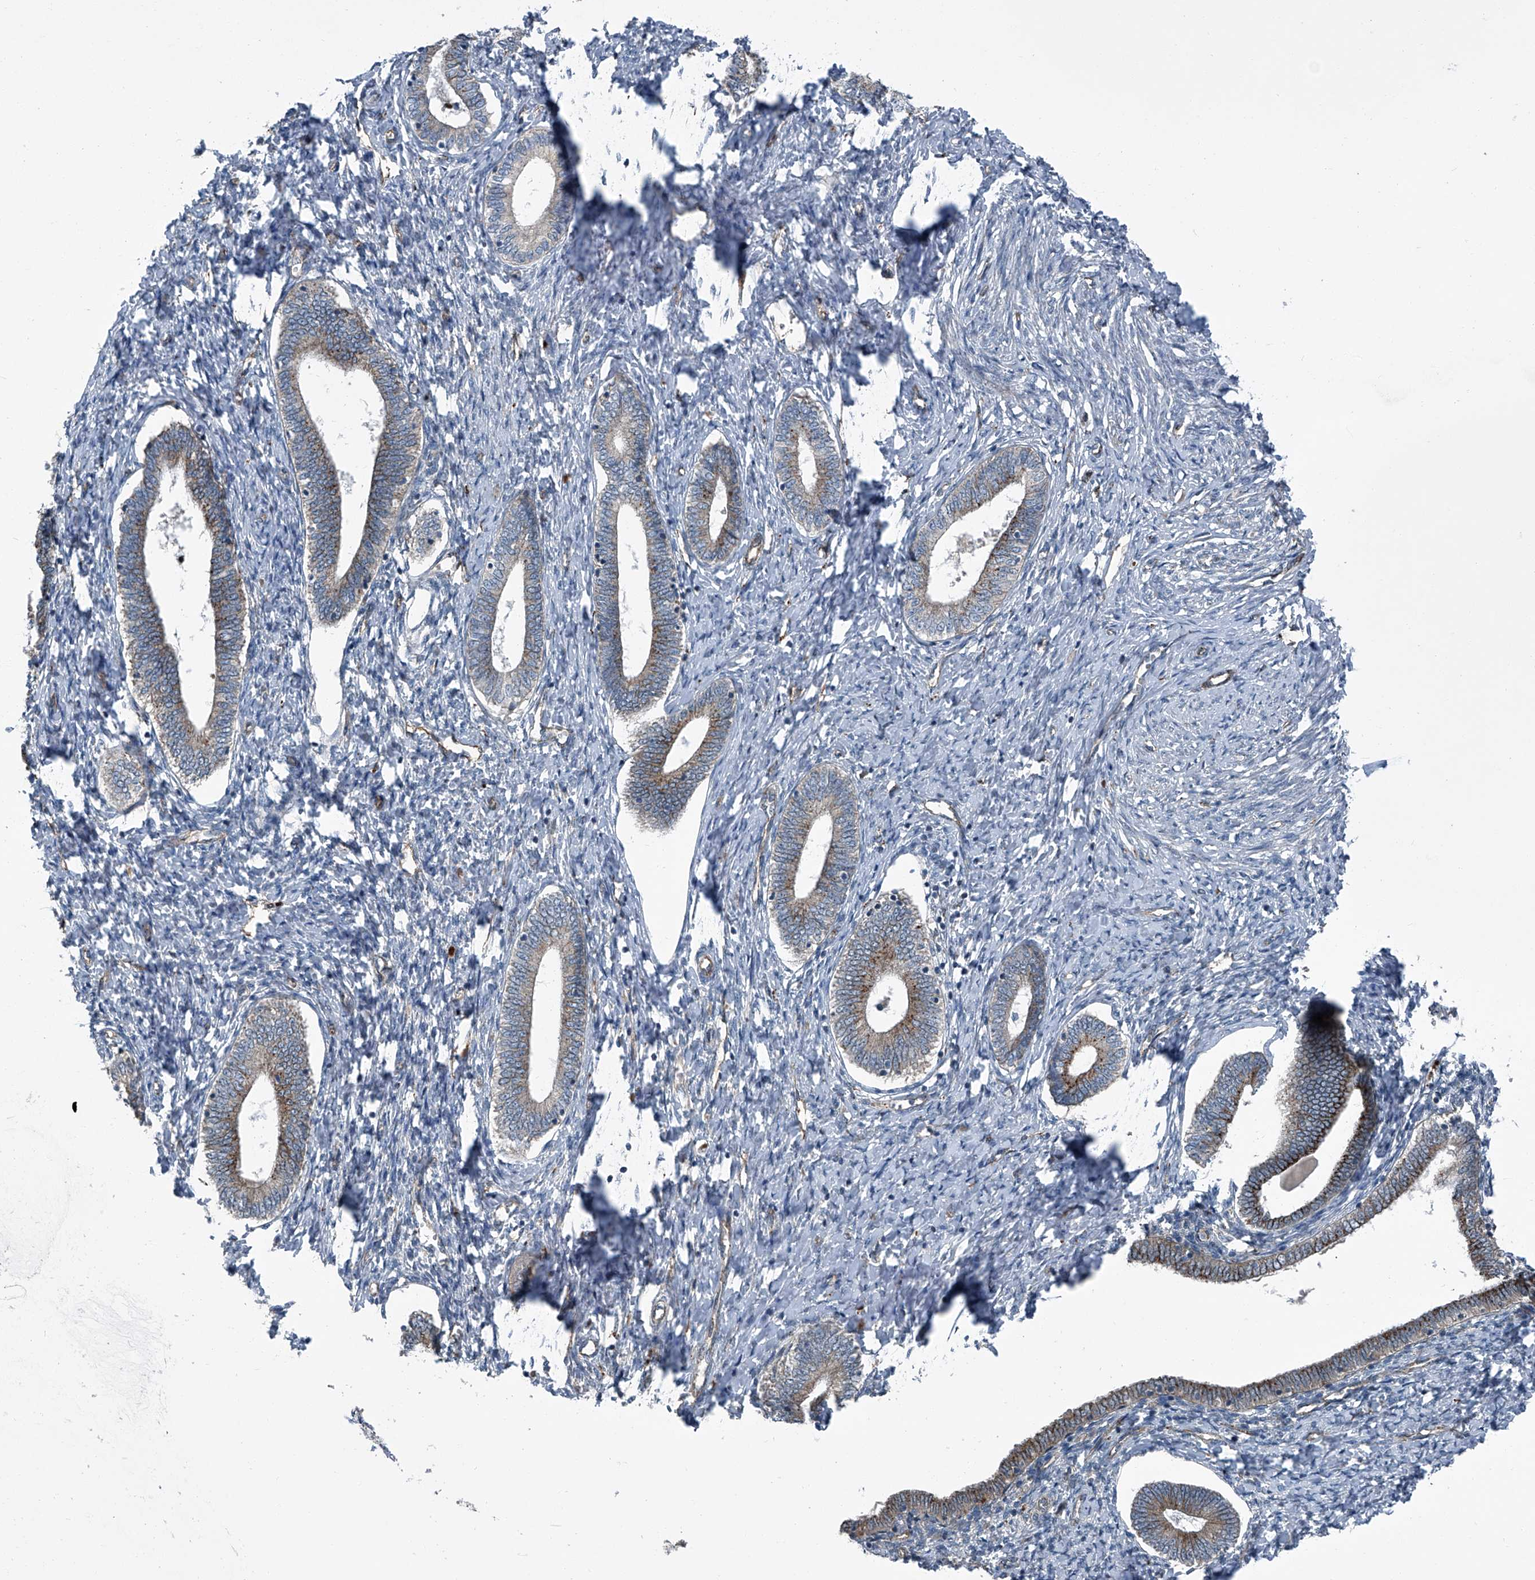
{"staining": {"intensity": "negative", "quantity": "none", "location": "none"}, "tissue": "endometrium", "cell_type": "Cells in endometrial stroma", "image_type": "normal", "snomed": [{"axis": "morphology", "description": "Normal tissue, NOS"}, {"axis": "topography", "description": "Endometrium"}], "caption": "A high-resolution photomicrograph shows immunohistochemistry (IHC) staining of normal endometrium, which demonstrates no significant positivity in cells in endometrial stroma. (Immunohistochemistry (ihc), brightfield microscopy, high magnification).", "gene": "SENP2", "patient": {"sex": "female", "age": 72}}